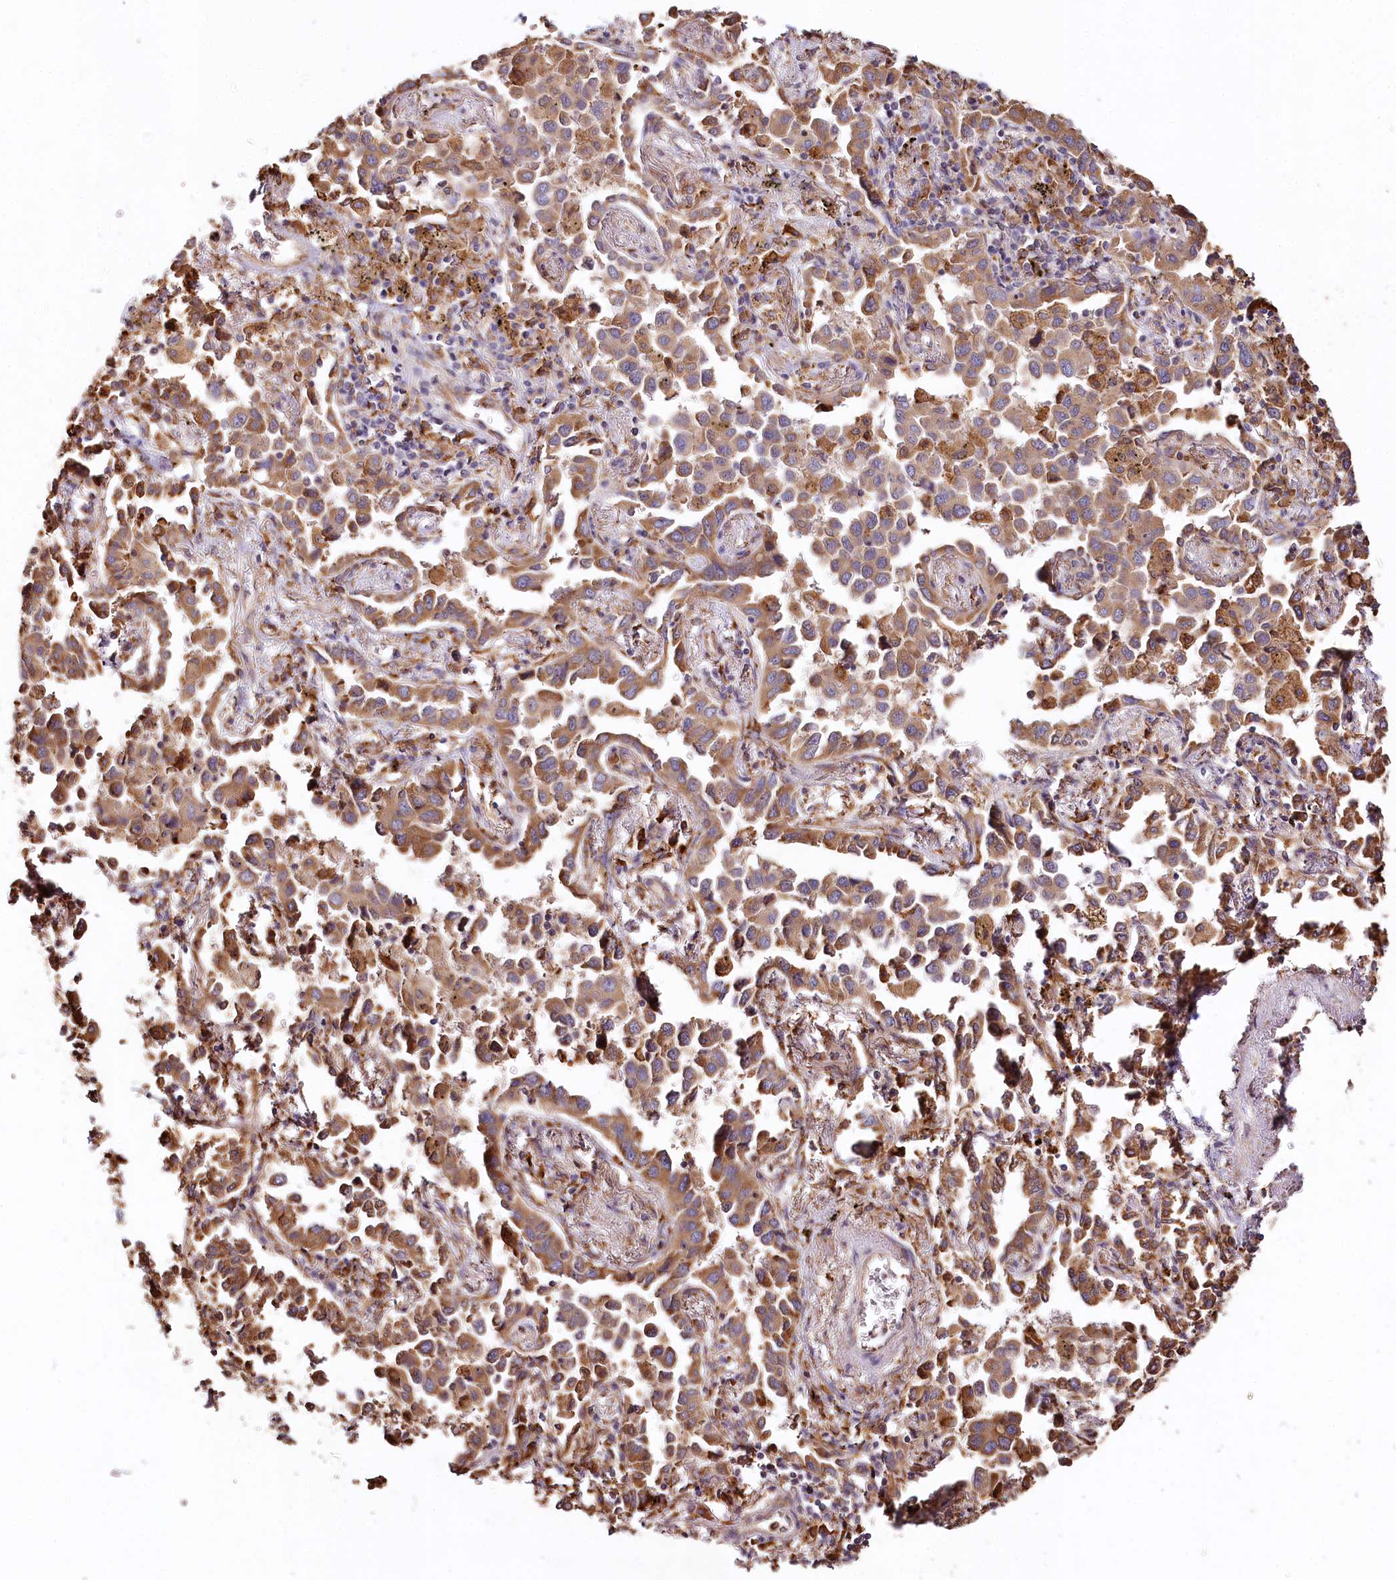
{"staining": {"intensity": "strong", "quantity": ">75%", "location": "cytoplasmic/membranous"}, "tissue": "lung cancer", "cell_type": "Tumor cells", "image_type": "cancer", "snomed": [{"axis": "morphology", "description": "Adenocarcinoma, NOS"}, {"axis": "topography", "description": "Lung"}], "caption": "Immunohistochemistry (IHC) photomicrograph of neoplastic tissue: lung adenocarcinoma stained using immunohistochemistry demonstrates high levels of strong protein expression localized specifically in the cytoplasmic/membranous of tumor cells, appearing as a cytoplasmic/membranous brown color.", "gene": "VEGFA", "patient": {"sex": "male", "age": 67}}